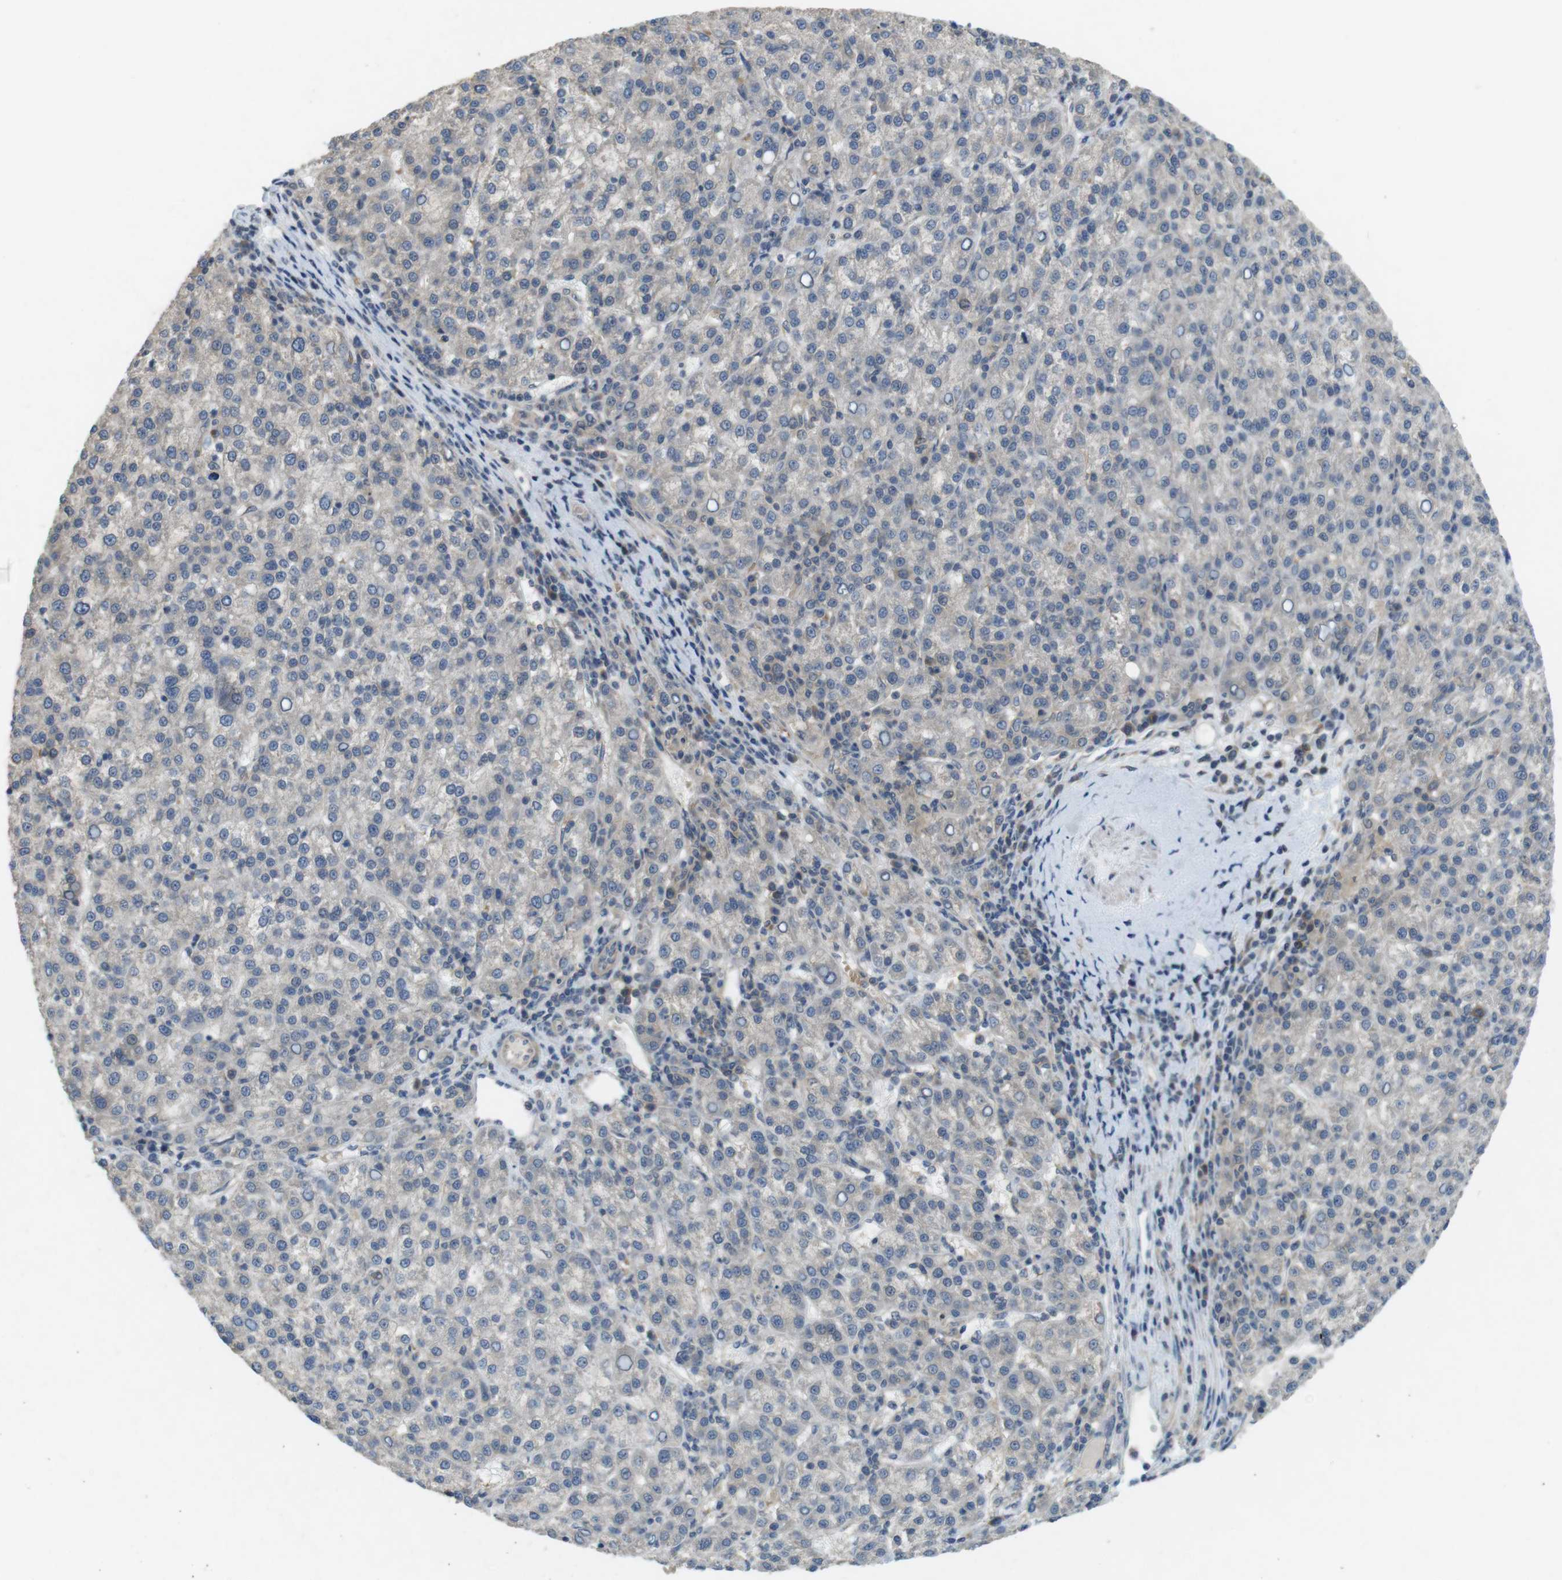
{"staining": {"intensity": "negative", "quantity": "none", "location": "none"}, "tissue": "liver cancer", "cell_type": "Tumor cells", "image_type": "cancer", "snomed": [{"axis": "morphology", "description": "Carcinoma, Hepatocellular, NOS"}, {"axis": "topography", "description": "Liver"}], "caption": "Immunohistochemical staining of liver hepatocellular carcinoma displays no significant staining in tumor cells.", "gene": "SUGT1", "patient": {"sex": "female", "age": 58}}